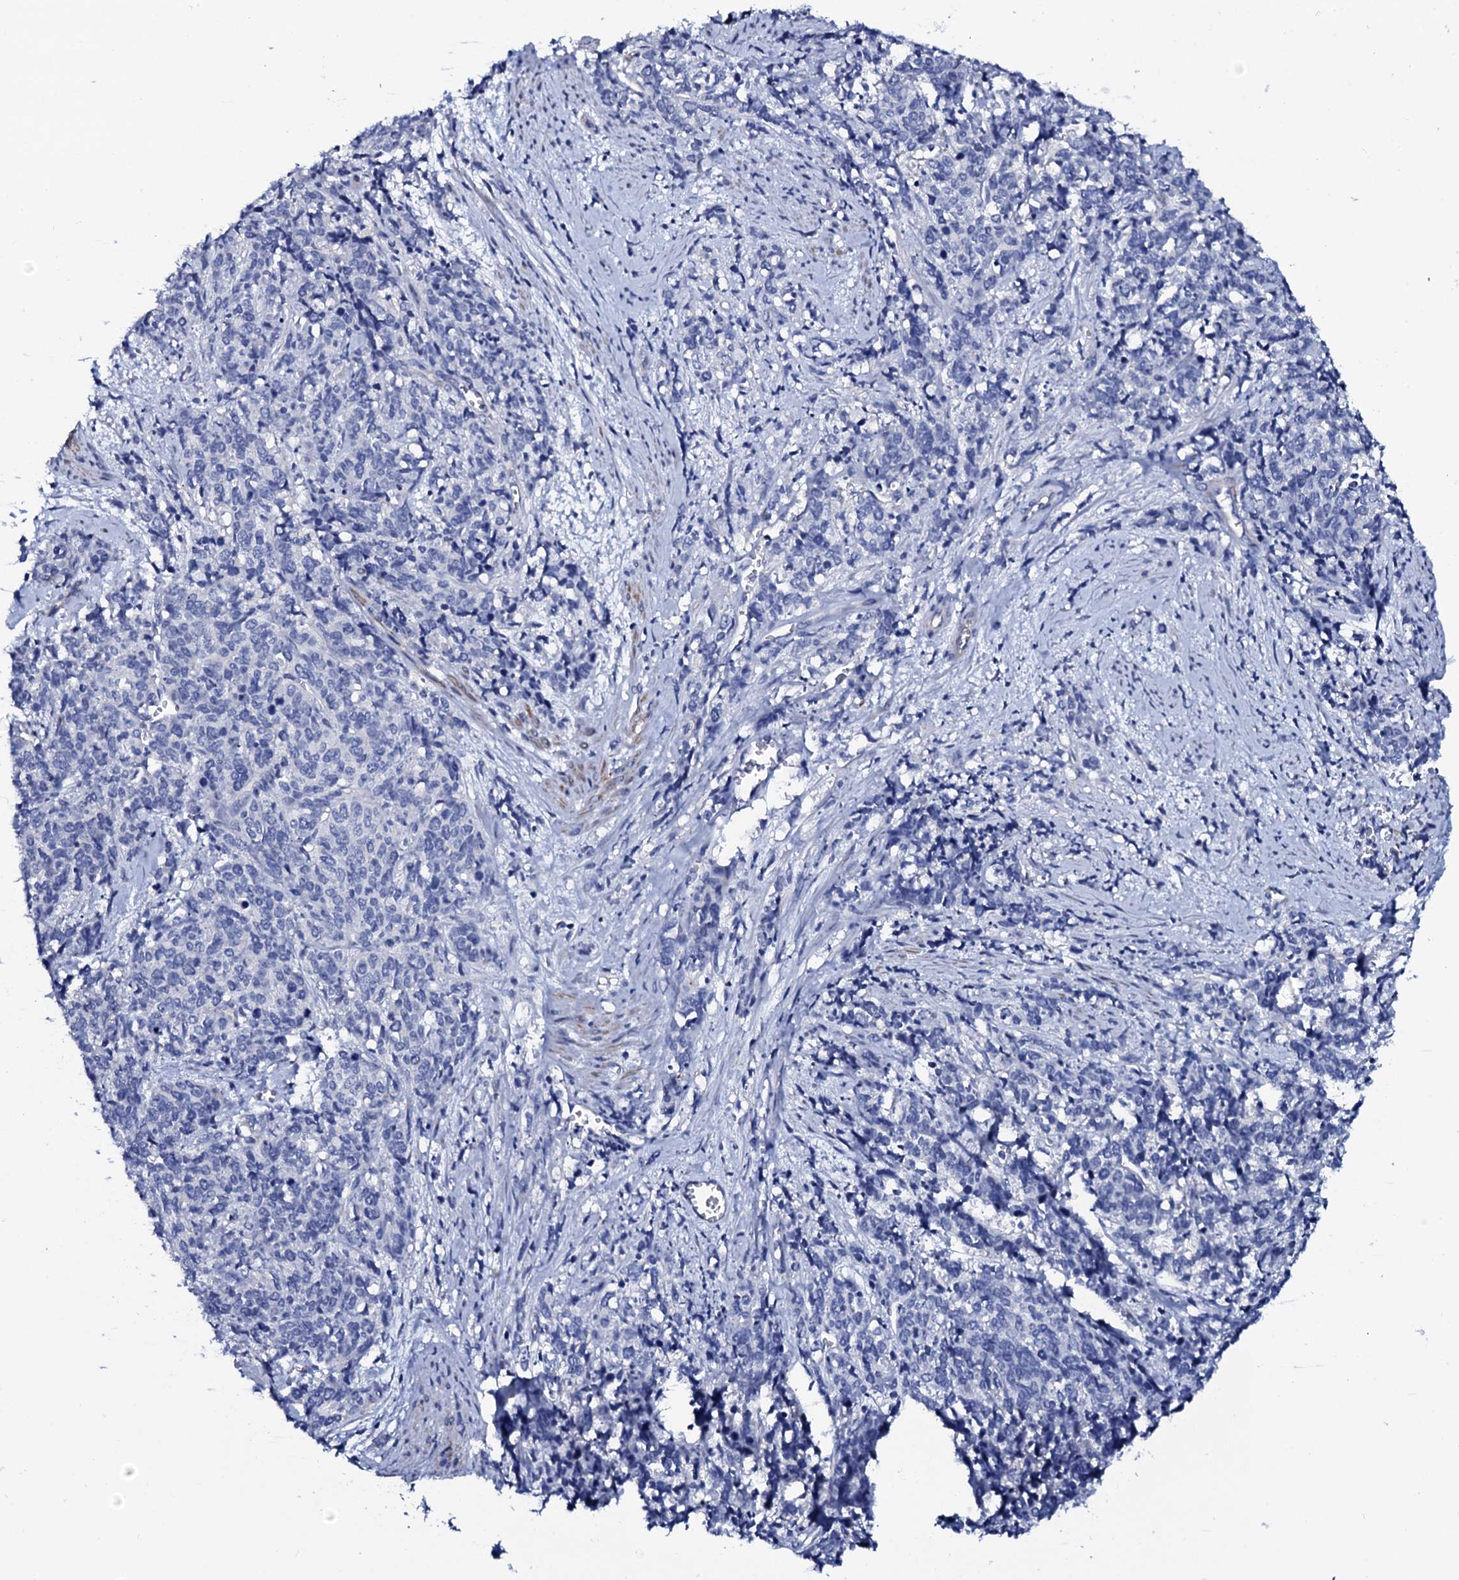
{"staining": {"intensity": "negative", "quantity": "none", "location": "none"}, "tissue": "cervical cancer", "cell_type": "Tumor cells", "image_type": "cancer", "snomed": [{"axis": "morphology", "description": "Squamous cell carcinoma, NOS"}, {"axis": "topography", "description": "Cervix"}], "caption": "The immunohistochemistry image has no significant staining in tumor cells of squamous cell carcinoma (cervical) tissue. (DAB (3,3'-diaminobenzidine) IHC with hematoxylin counter stain).", "gene": "GYS2", "patient": {"sex": "female", "age": 60}}